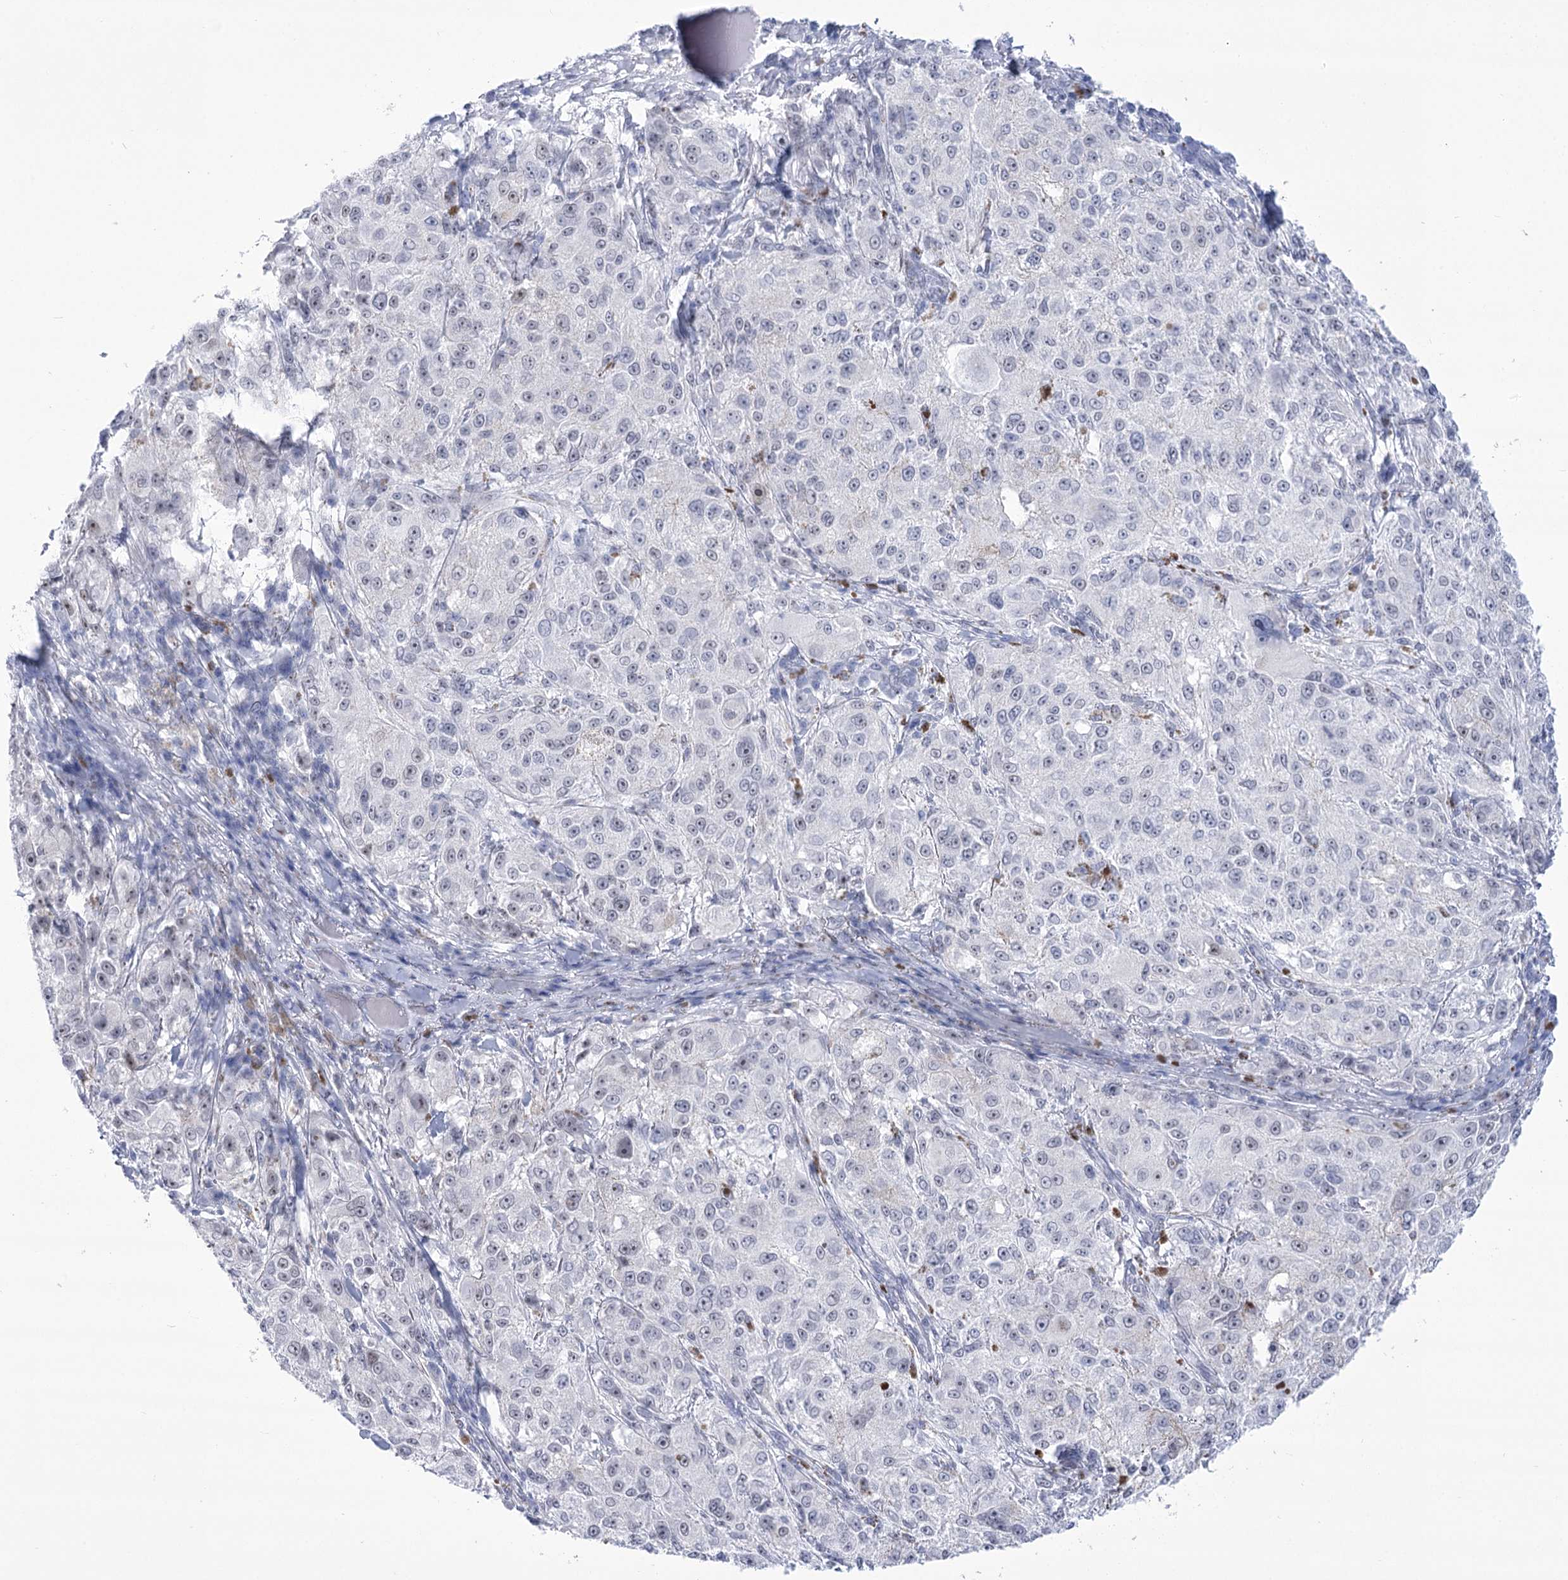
{"staining": {"intensity": "weak", "quantity": "<25%", "location": "nuclear"}, "tissue": "melanoma", "cell_type": "Tumor cells", "image_type": "cancer", "snomed": [{"axis": "morphology", "description": "Necrosis, NOS"}, {"axis": "morphology", "description": "Malignant melanoma, NOS"}, {"axis": "topography", "description": "Skin"}], "caption": "Melanoma was stained to show a protein in brown. There is no significant positivity in tumor cells.", "gene": "HORMAD1", "patient": {"sex": "female", "age": 87}}